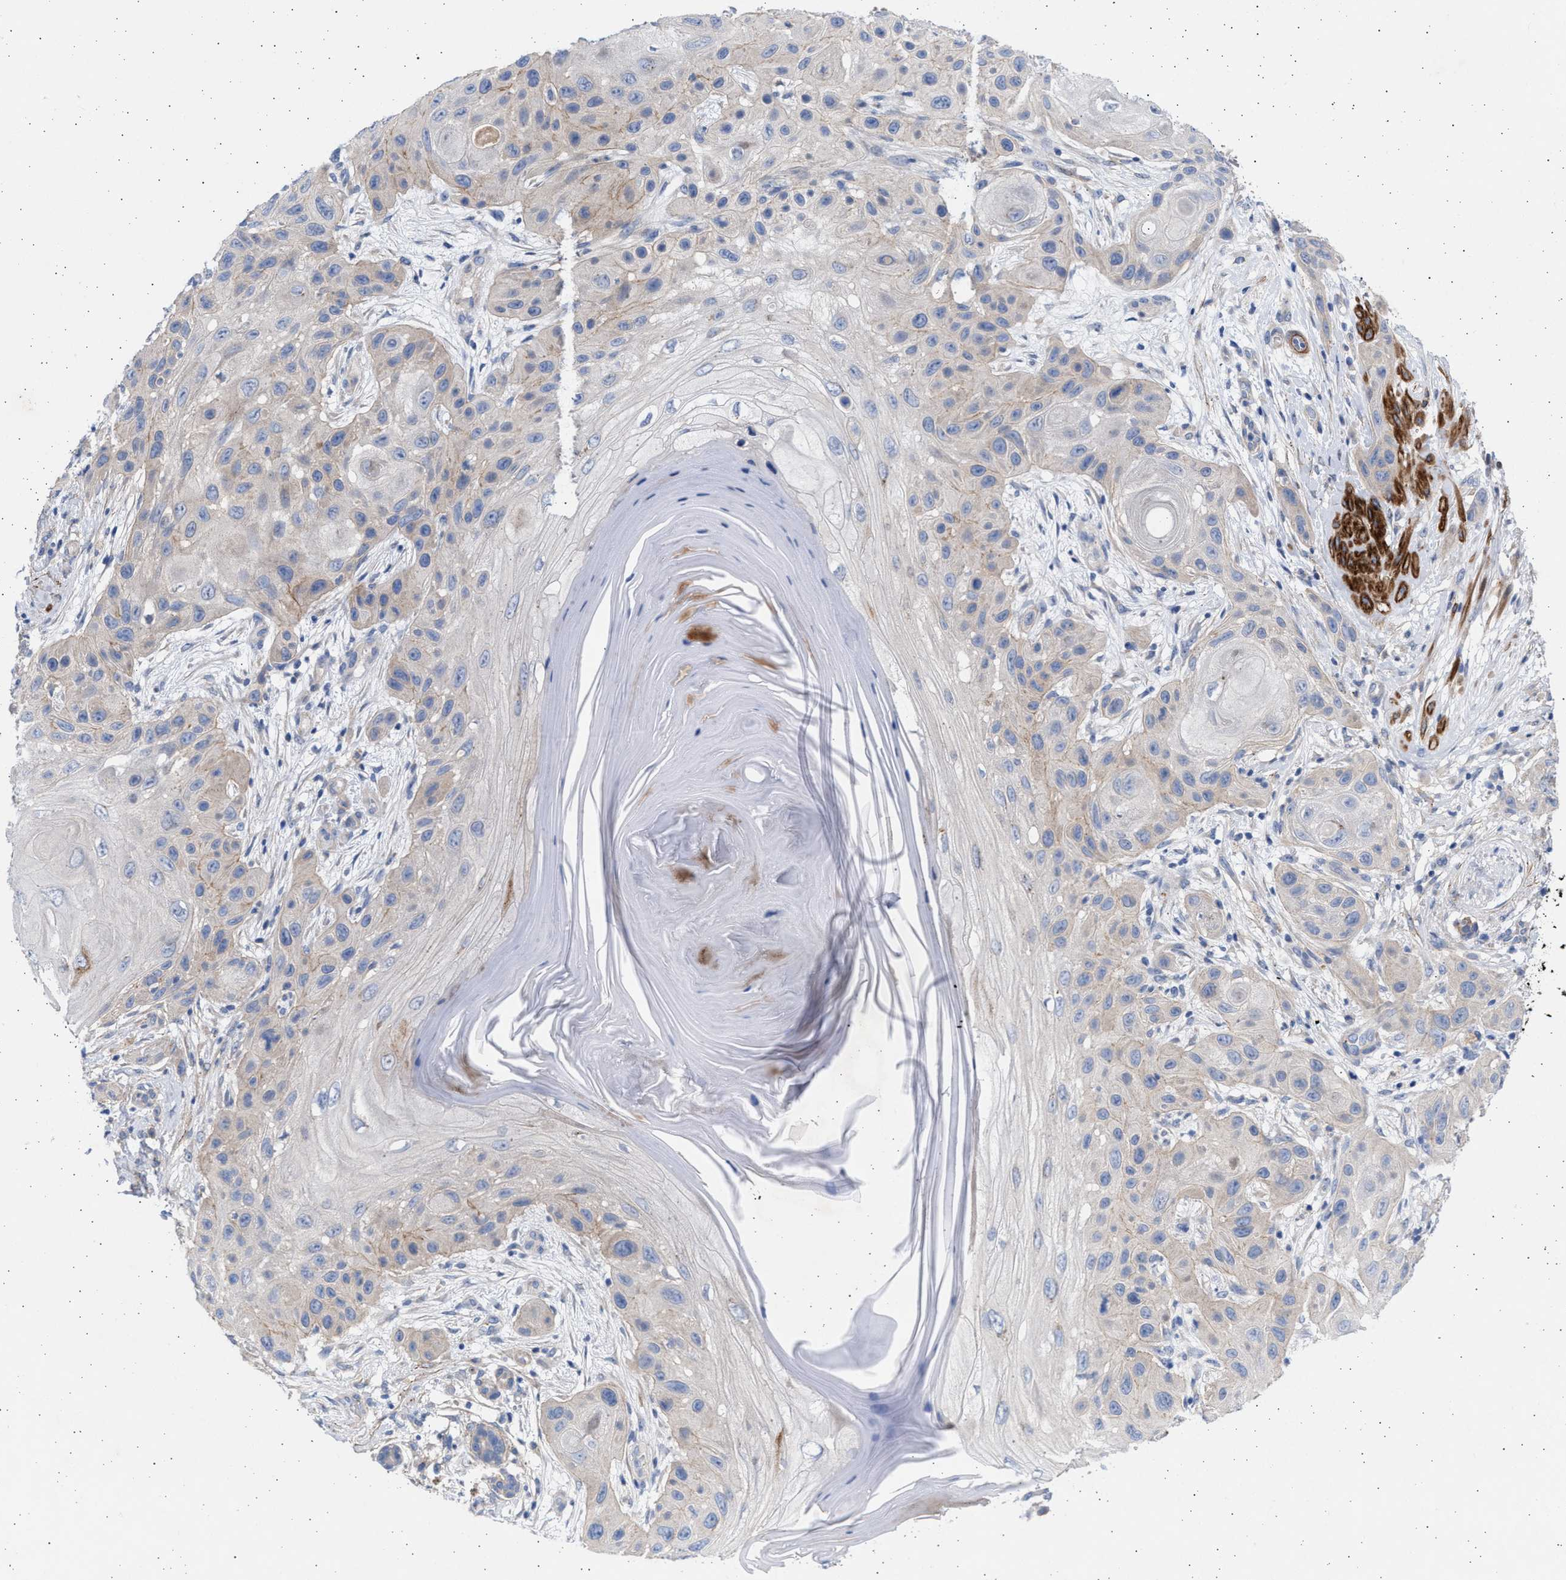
{"staining": {"intensity": "negative", "quantity": "none", "location": "none"}, "tissue": "skin cancer", "cell_type": "Tumor cells", "image_type": "cancer", "snomed": [{"axis": "morphology", "description": "Squamous cell carcinoma, NOS"}, {"axis": "topography", "description": "Skin"}], "caption": "There is no significant positivity in tumor cells of skin squamous cell carcinoma.", "gene": "NBR1", "patient": {"sex": "female", "age": 96}}